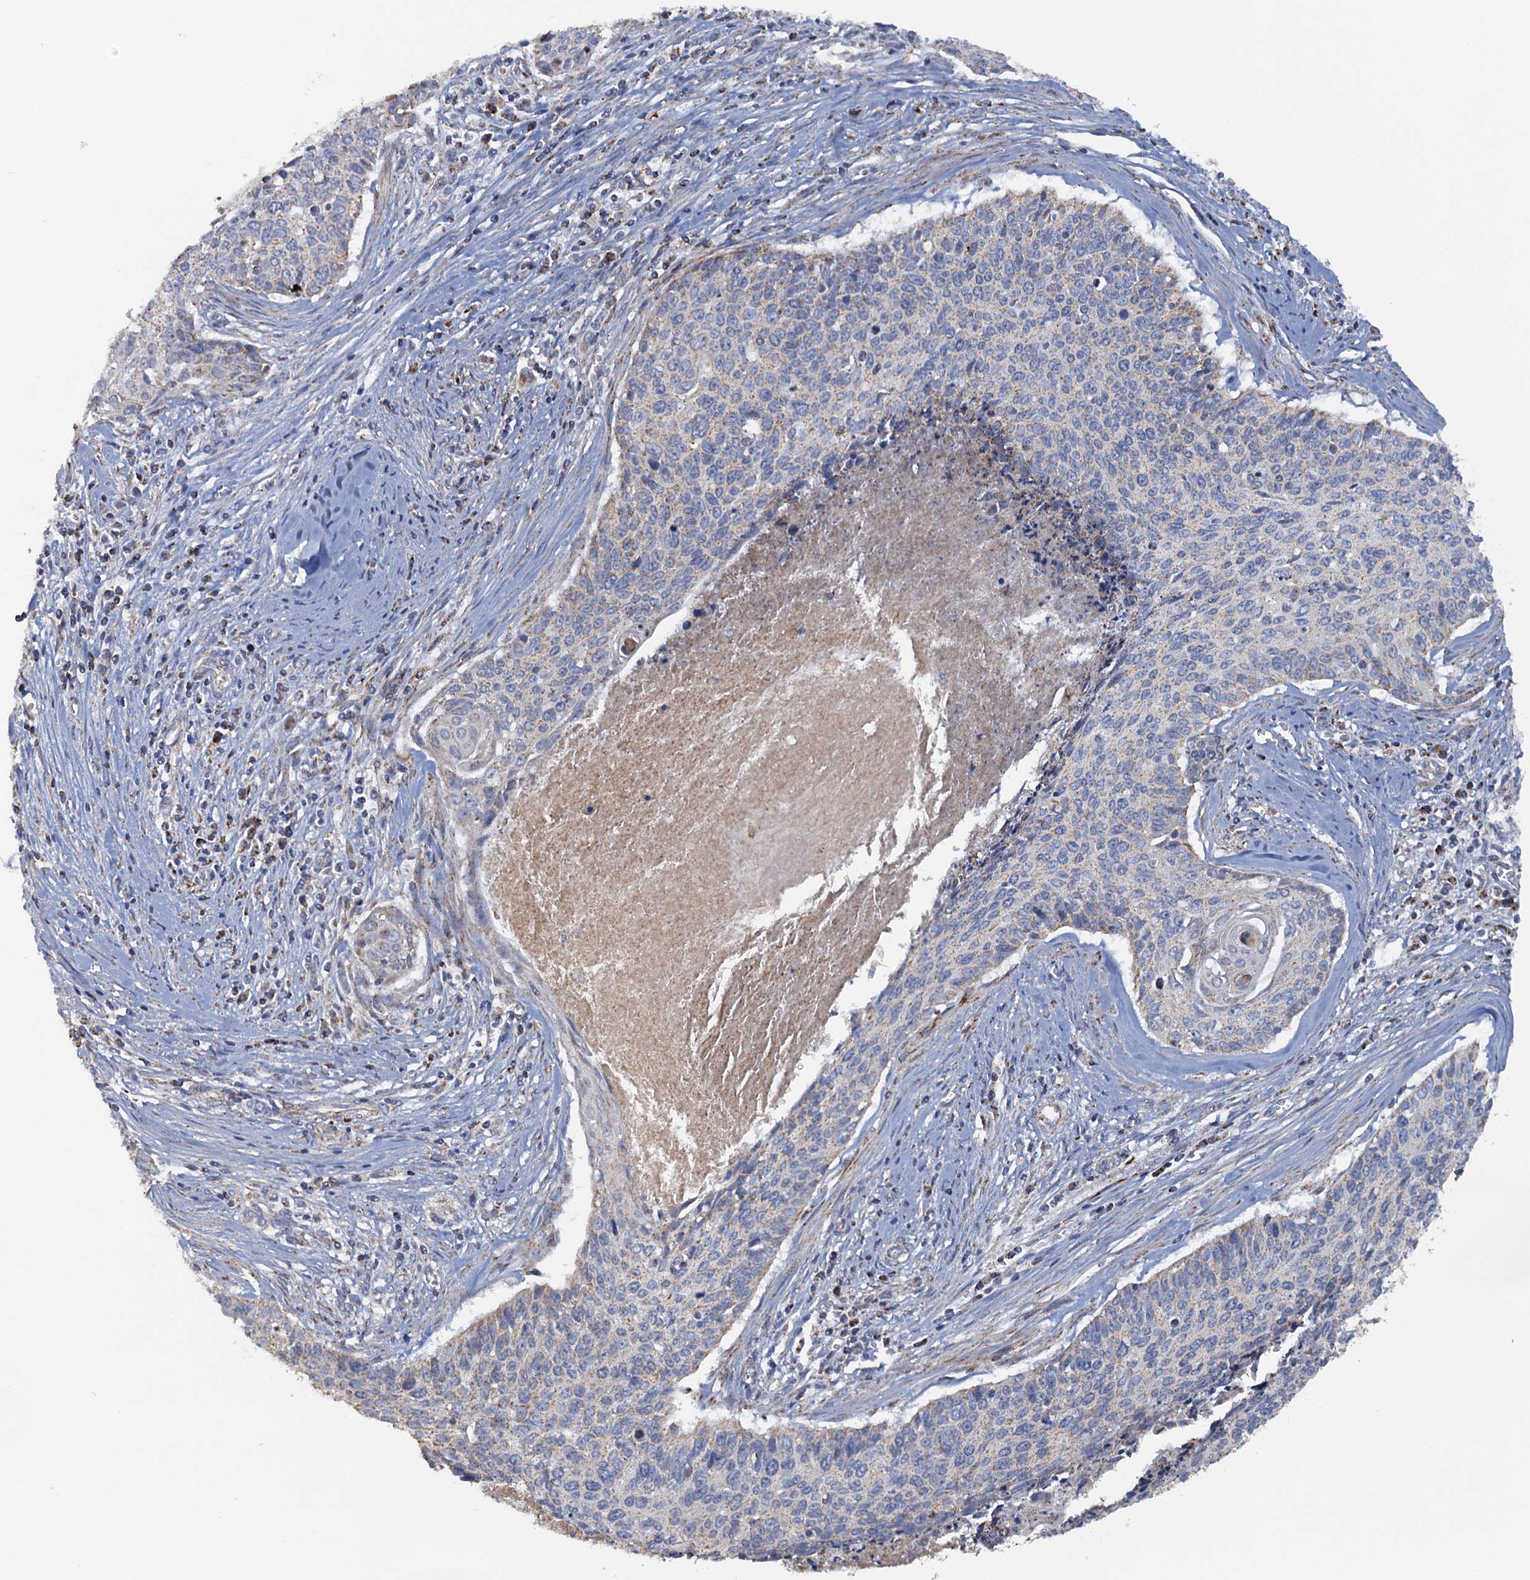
{"staining": {"intensity": "weak", "quantity": "<25%", "location": "cytoplasmic/membranous"}, "tissue": "cervical cancer", "cell_type": "Tumor cells", "image_type": "cancer", "snomed": [{"axis": "morphology", "description": "Squamous cell carcinoma, NOS"}, {"axis": "topography", "description": "Cervix"}], "caption": "Immunohistochemical staining of human cervical cancer (squamous cell carcinoma) exhibits no significant positivity in tumor cells.", "gene": "GTPBP3", "patient": {"sex": "female", "age": 55}}